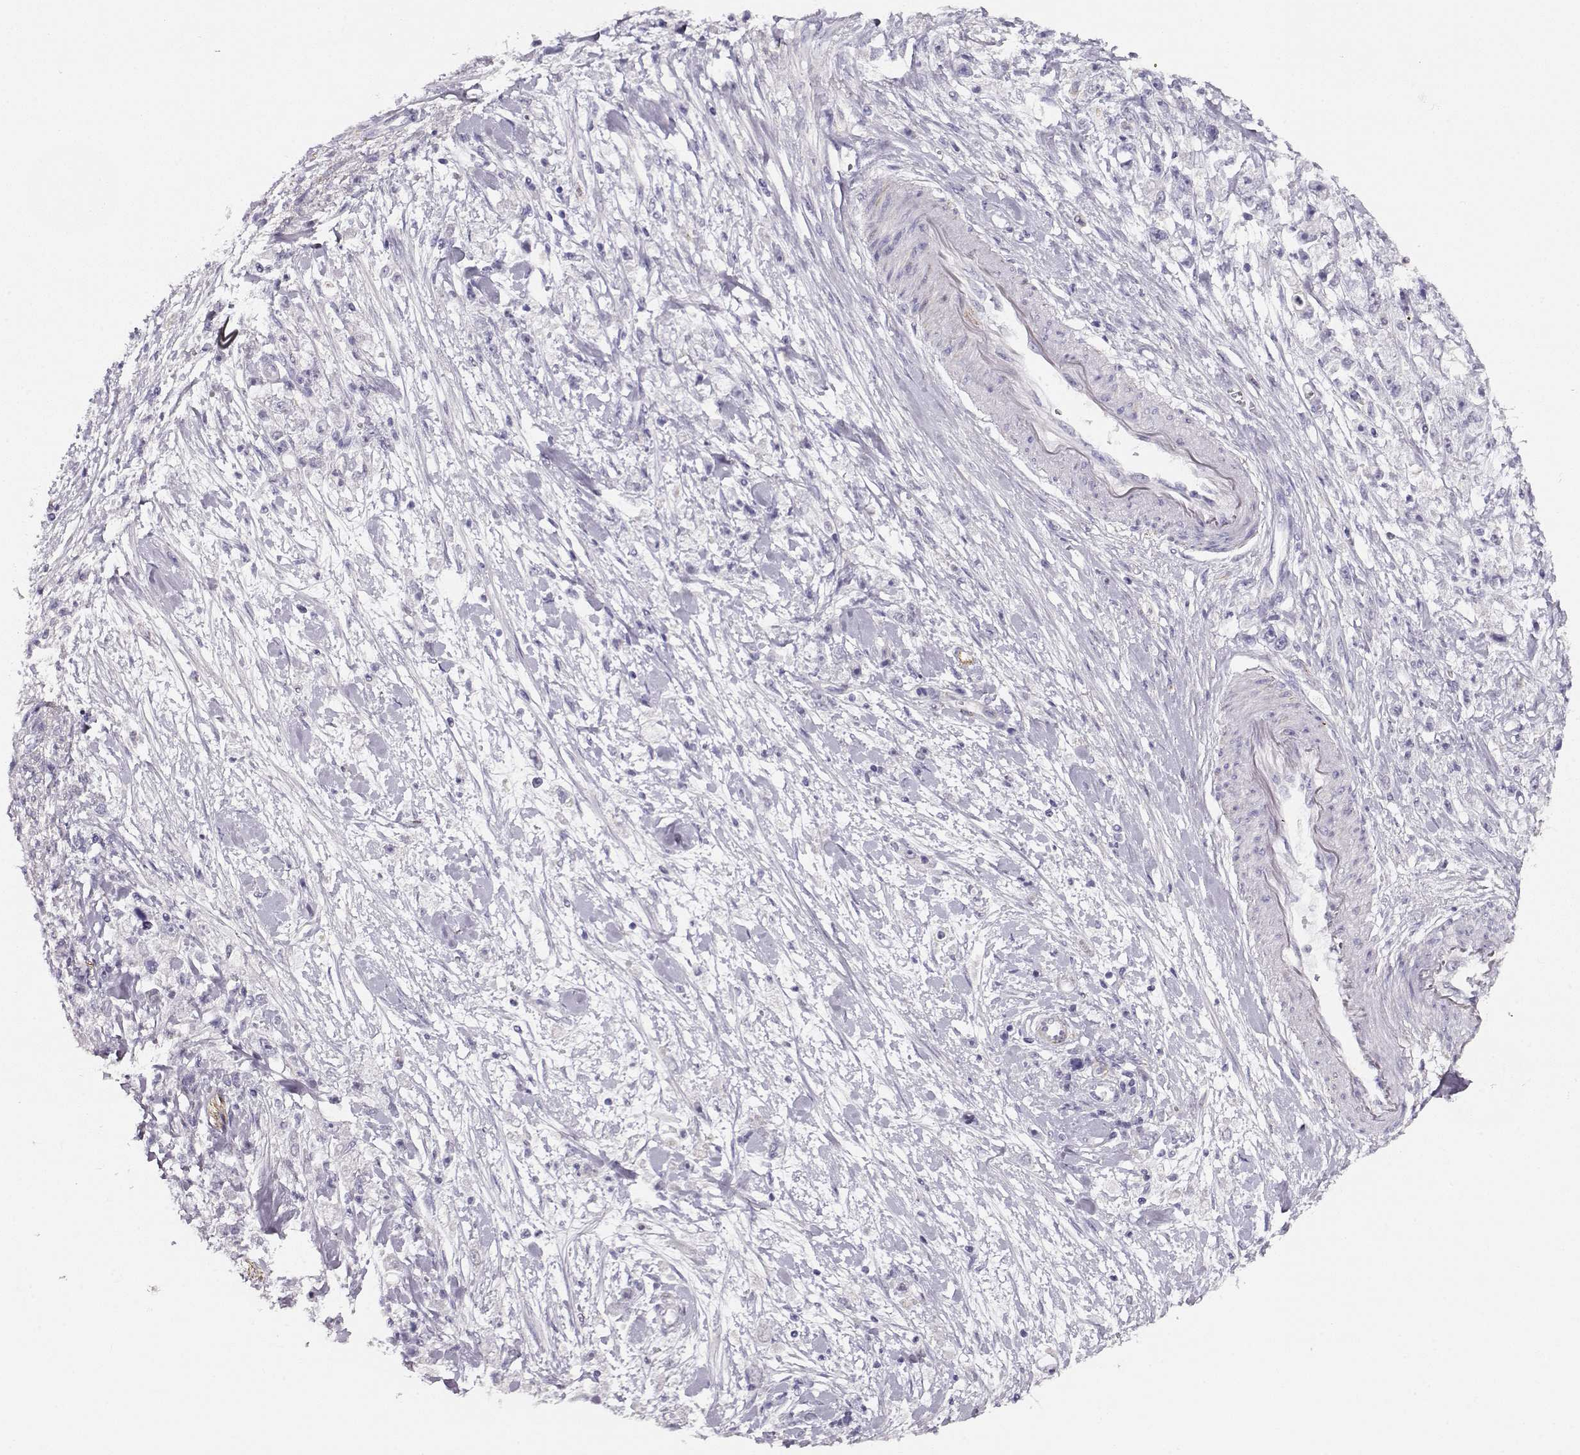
{"staining": {"intensity": "negative", "quantity": "none", "location": "none"}, "tissue": "stomach cancer", "cell_type": "Tumor cells", "image_type": "cancer", "snomed": [{"axis": "morphology", "description": "Adenocarcinoma, NOS"}, {"axis": "topography", "description": "Stomach"}], "caption": "Immunohistochemical staining of human stomach adenocarcinoma demonstrates no significant expression in tumor cells.", "gene": "RBM44", "patient": {"sex": "female", "age": 59}}